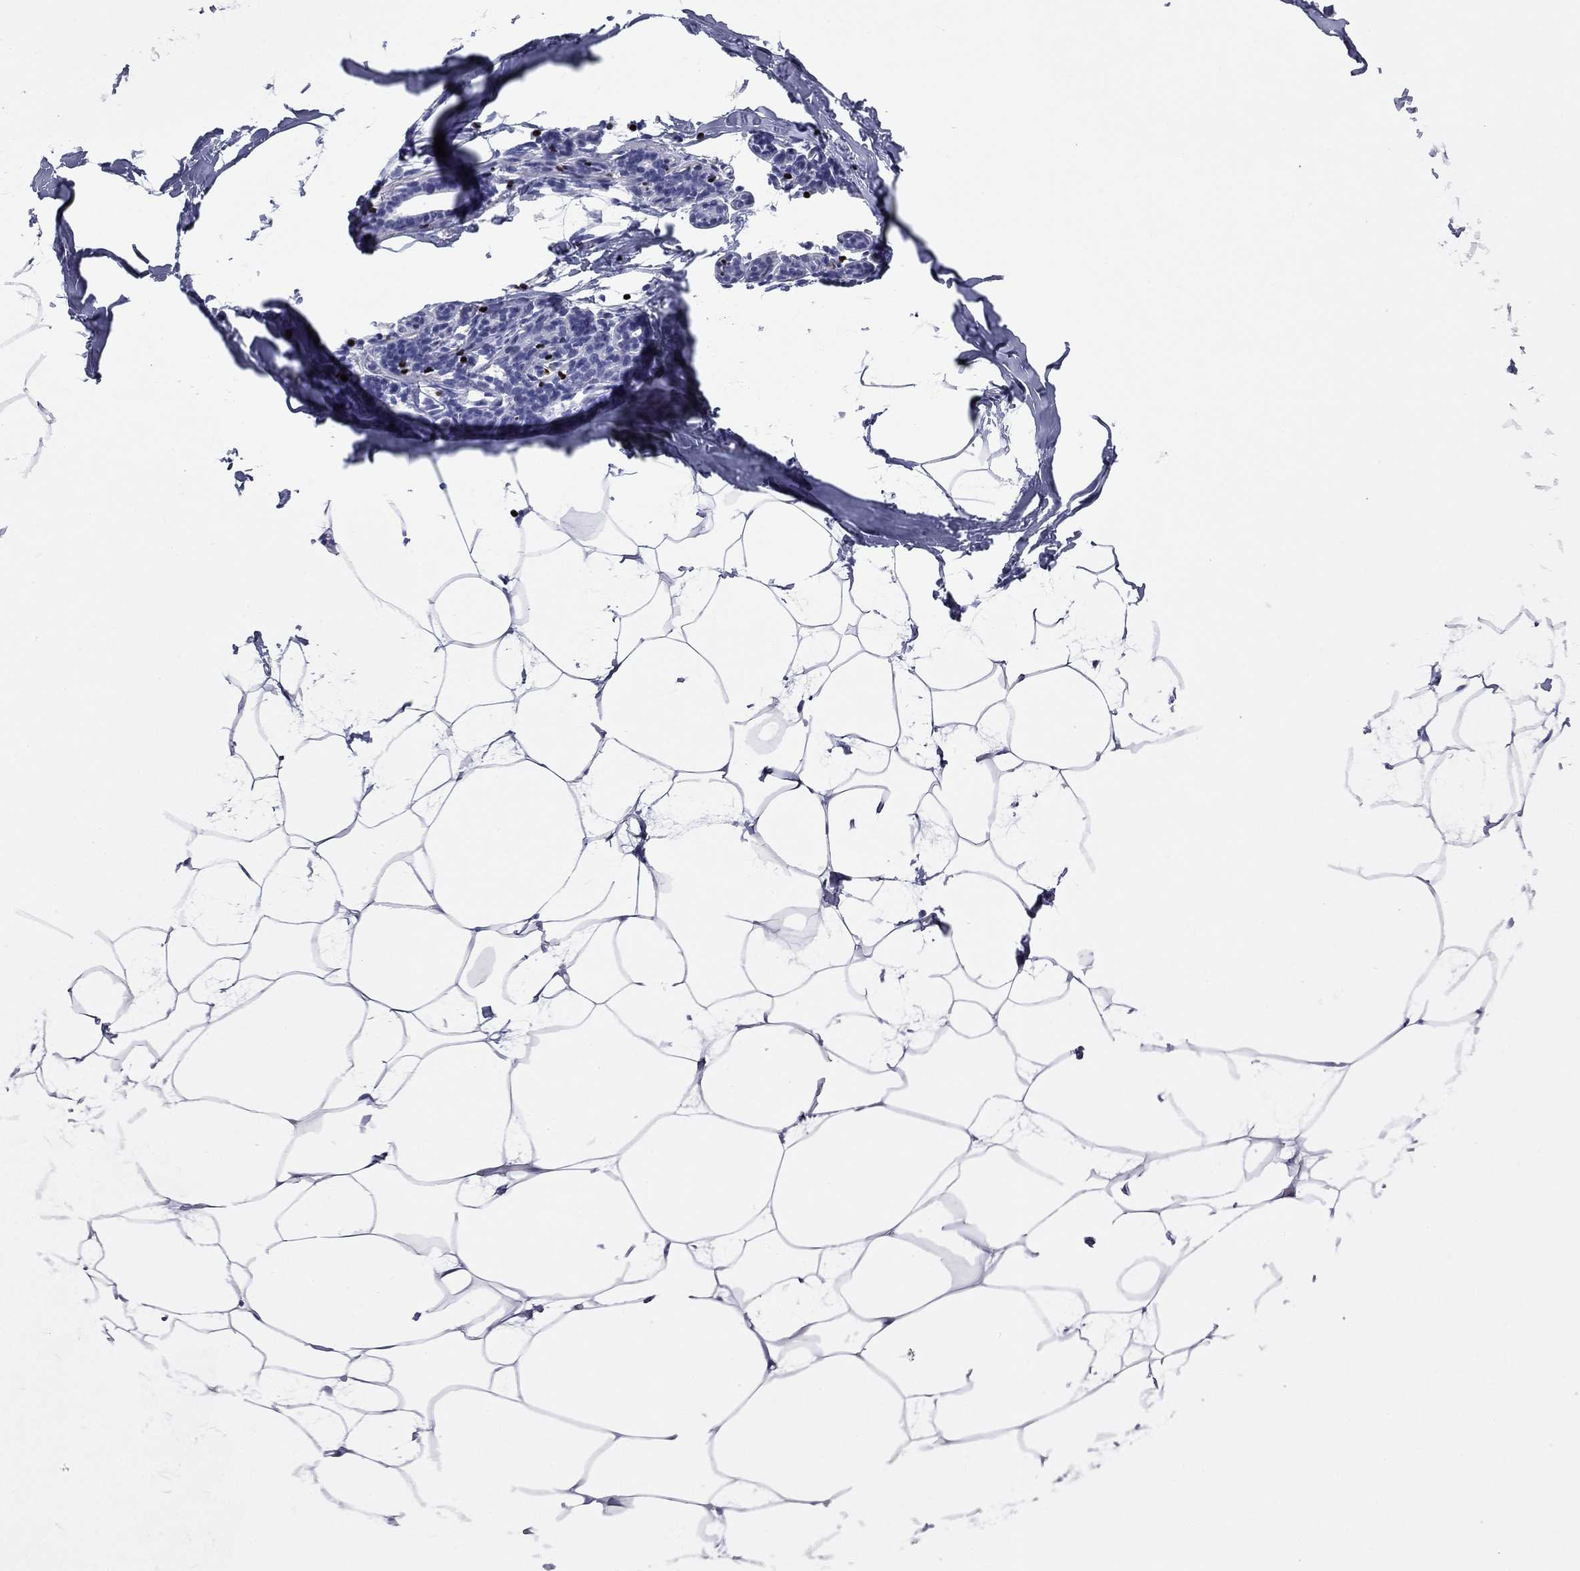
{"staining": {"intensity": "negative", "quantity": "none", "location": "none"}, "tissue": "breast", "cell_type": "Adipocytes", "image_type": "normal", "snomed": [{"axis": "morphology", "description": "Normal tissue, NOS"}, {"axis": "topography", "description": "Breast"}], "caption": "Image shows no significant protein expression in adipocytes of unremarkable breast.", "gene": "IKZF3", "patient": {"sex": "female", "age": 32}}